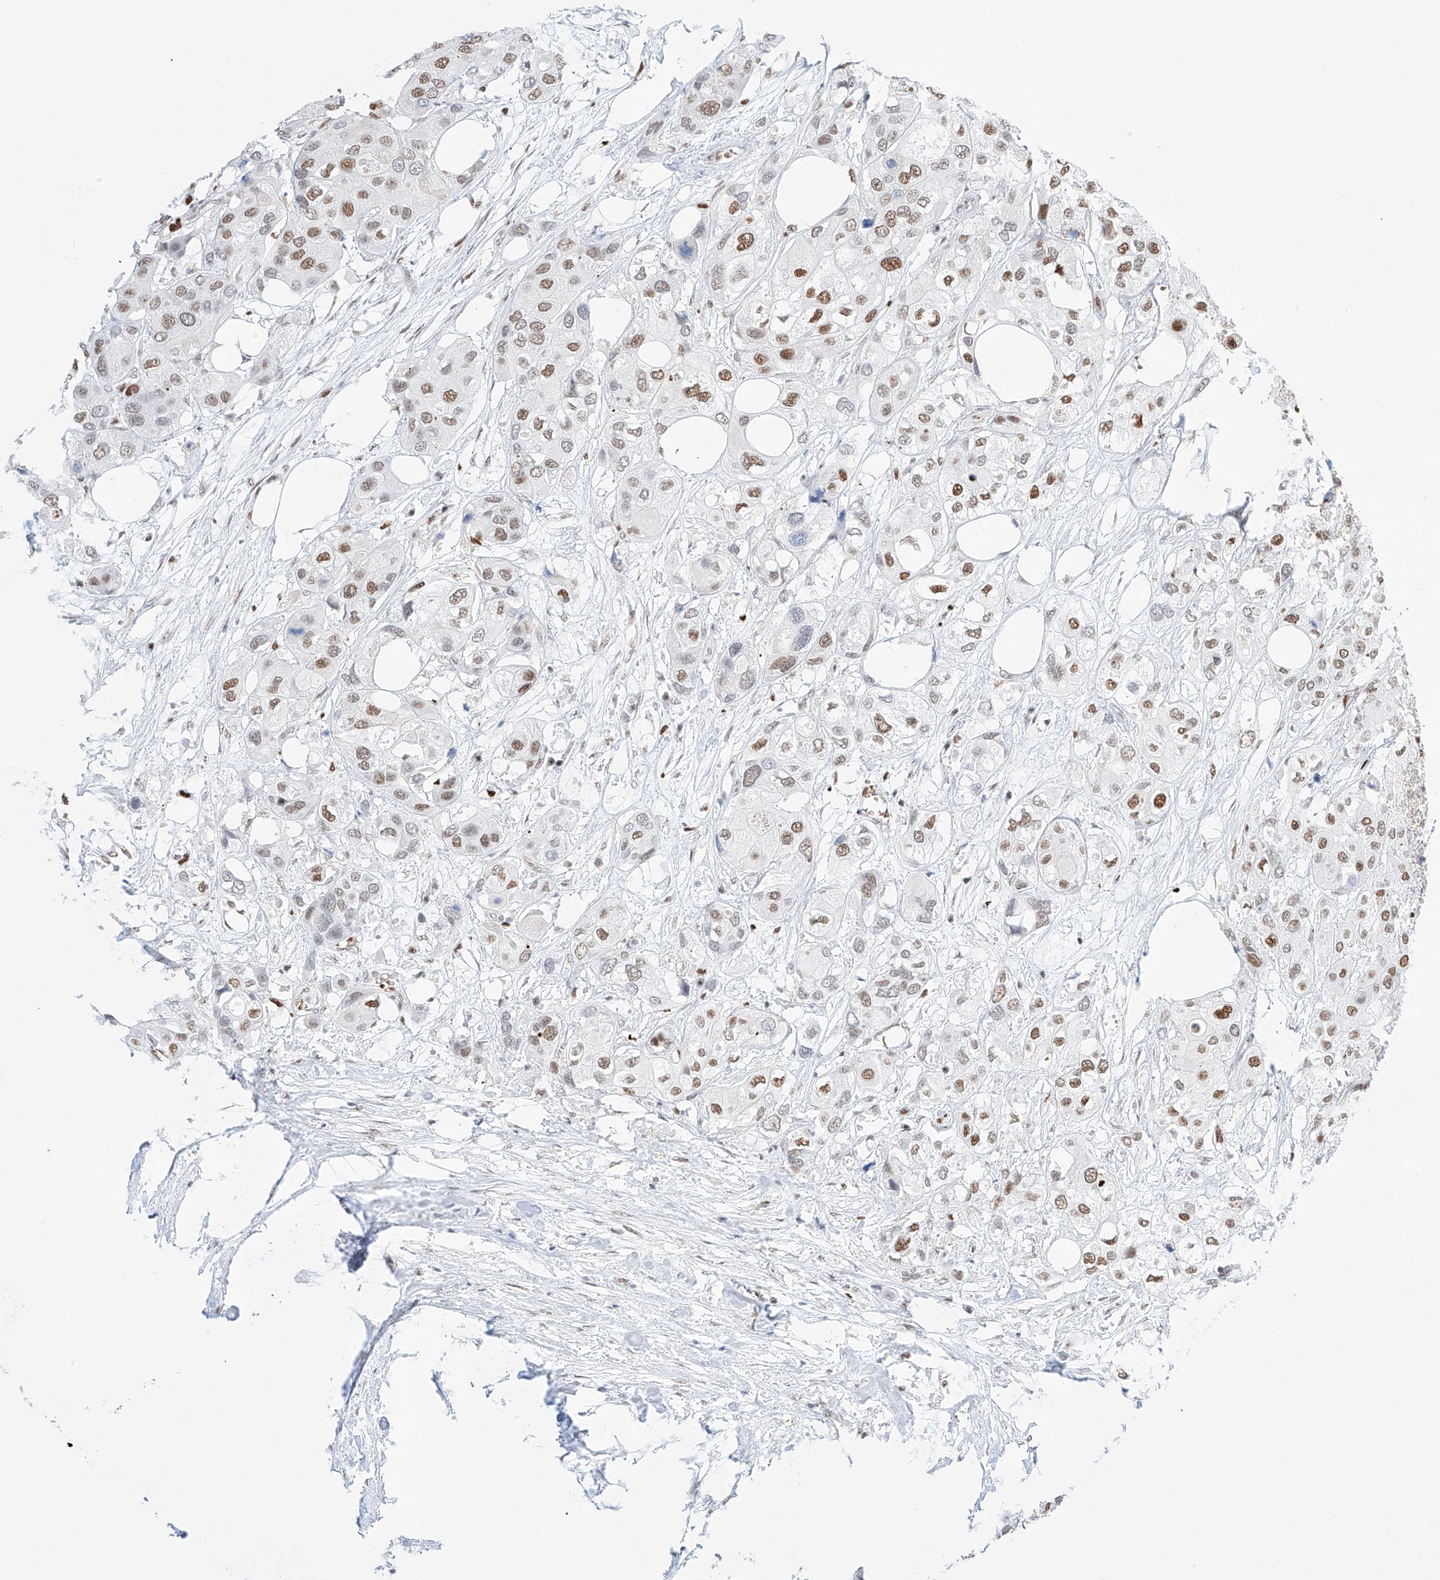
{"staining": {"intensity": "moderate", "quantity": "25%-75%", "location": "nuclear"}, "tissue": "urothelial cancer", "cell_type": "Tumor cells", "image_type": "cancer", "snomed": [{"axis": "morphology", "description": "Urothelial carcinoma, High grade"}, {"axis": "topography", "description": "Urinary bladder"}], "caption": "Approximately 25%-75% of tumor cells in urothelial cancer reveal moderate nuclear protein positivity as visualized by brown immunohistochemical staining.", "gene": "APIP", "patient": {"sex": "male", "age": 64}}